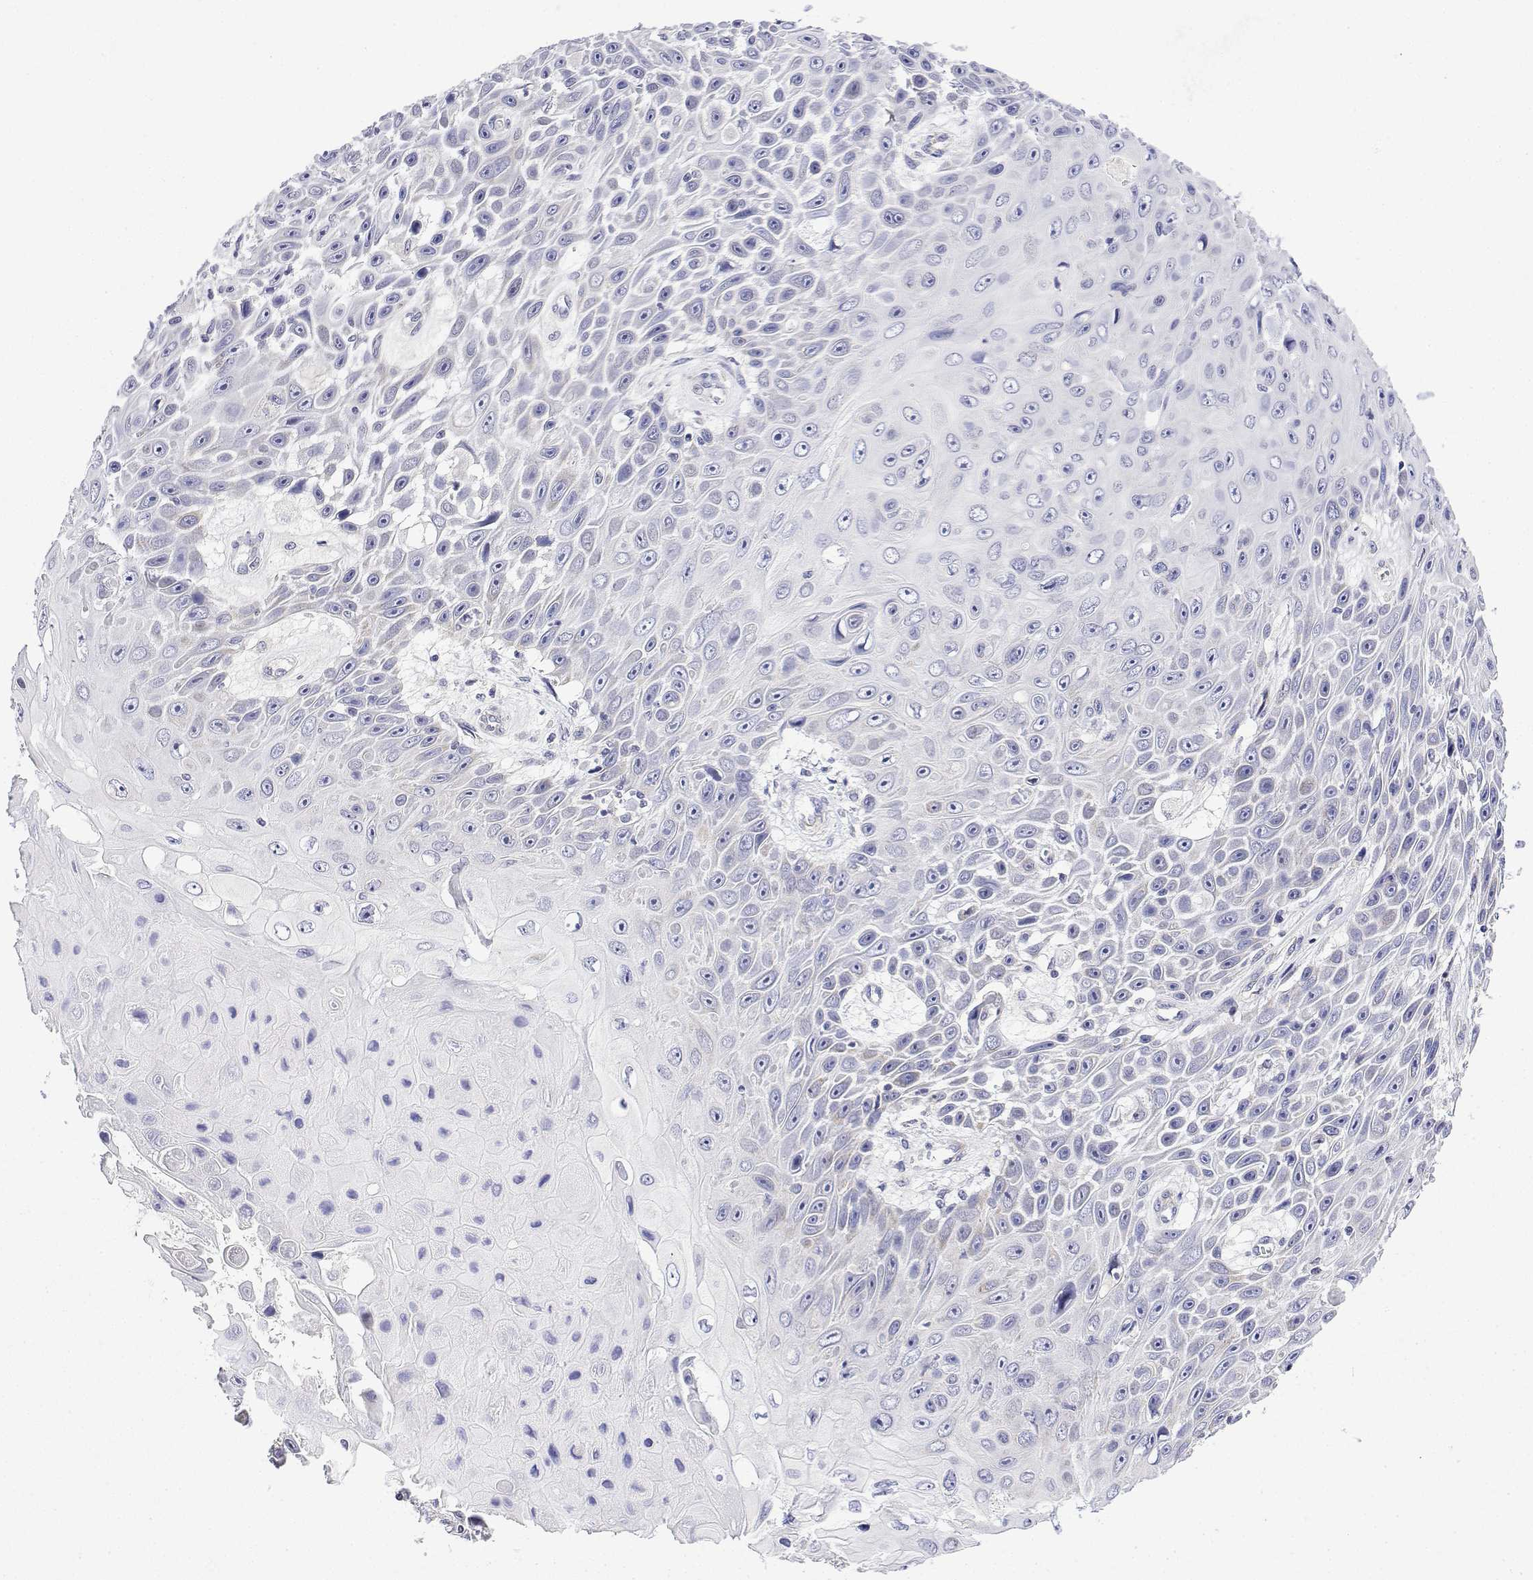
{"staining": {"intensity": "negative", "quantity": "none", "location": "none"}, "tissue": "skin cancer", "cell_type": "Tumor cells", "image_type": "cancer", "snomed": [{"axis": "morphology", "description": "Squamous cell carcinoma, NOS"}, {"axis": "topography", "description": "Skin"}], "caption": "Tumor cells show no significant staining in squamous cell carcinoma (skin).", "gene": "GADD45GIP1", "patient": {"sex": "male", "age": 82}}